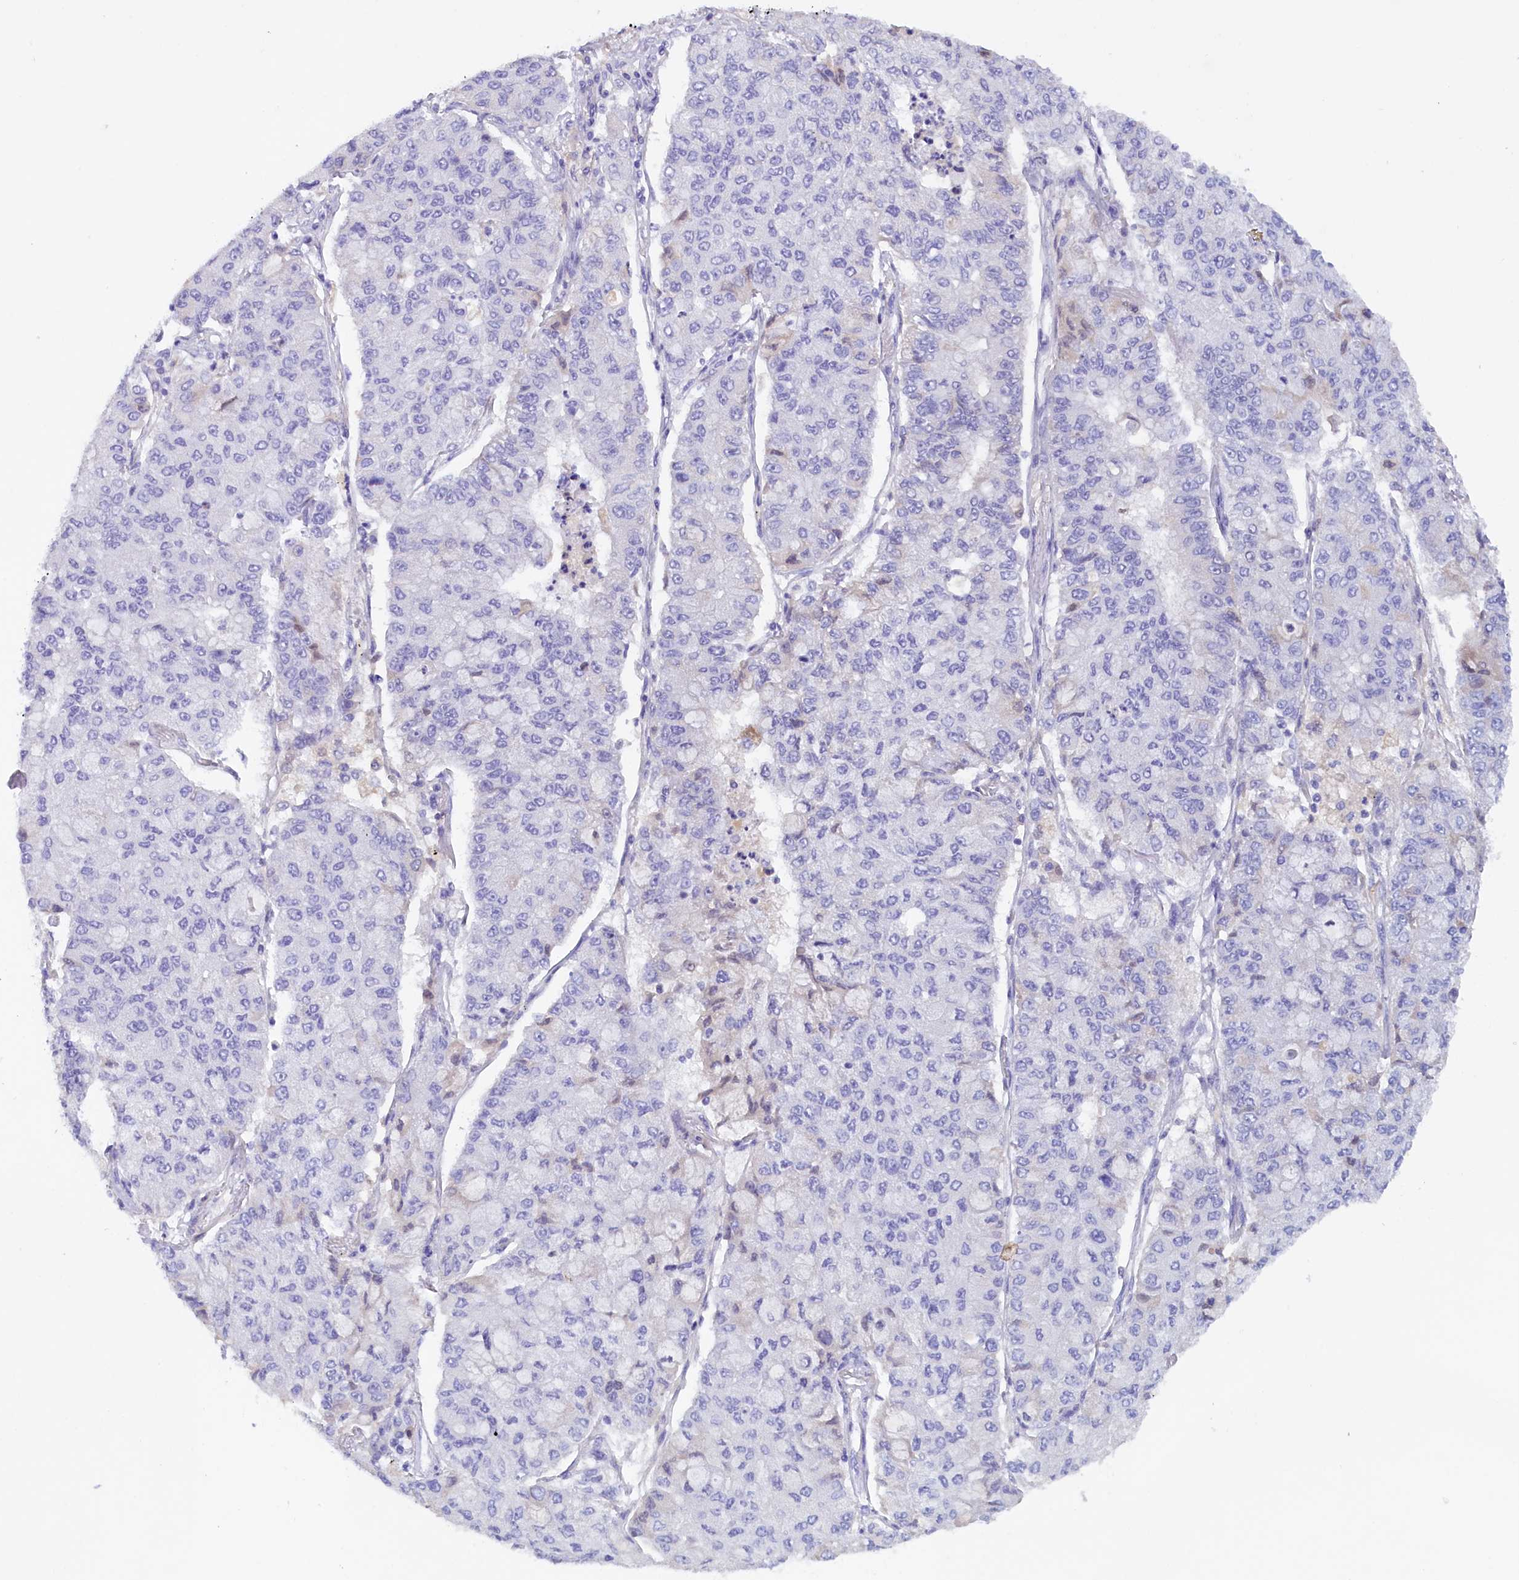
{"staining": {"intensity": "negative", "quantity": "none", "location": "none"}, "tissue": "lung cancer", "cell_type": "Tumor cells", "image_type": "cancer", "snomed": [{"axis": "morphology", "description": "Squamous cell carcinoma, NOS"}, {"axis": "topography", "description": "Lung"}], "caption": "Tumor cells are negative for protein expression in human lung cancer.", "gene": "PROK2", "patient": {"sex": "male", "age": 74}}